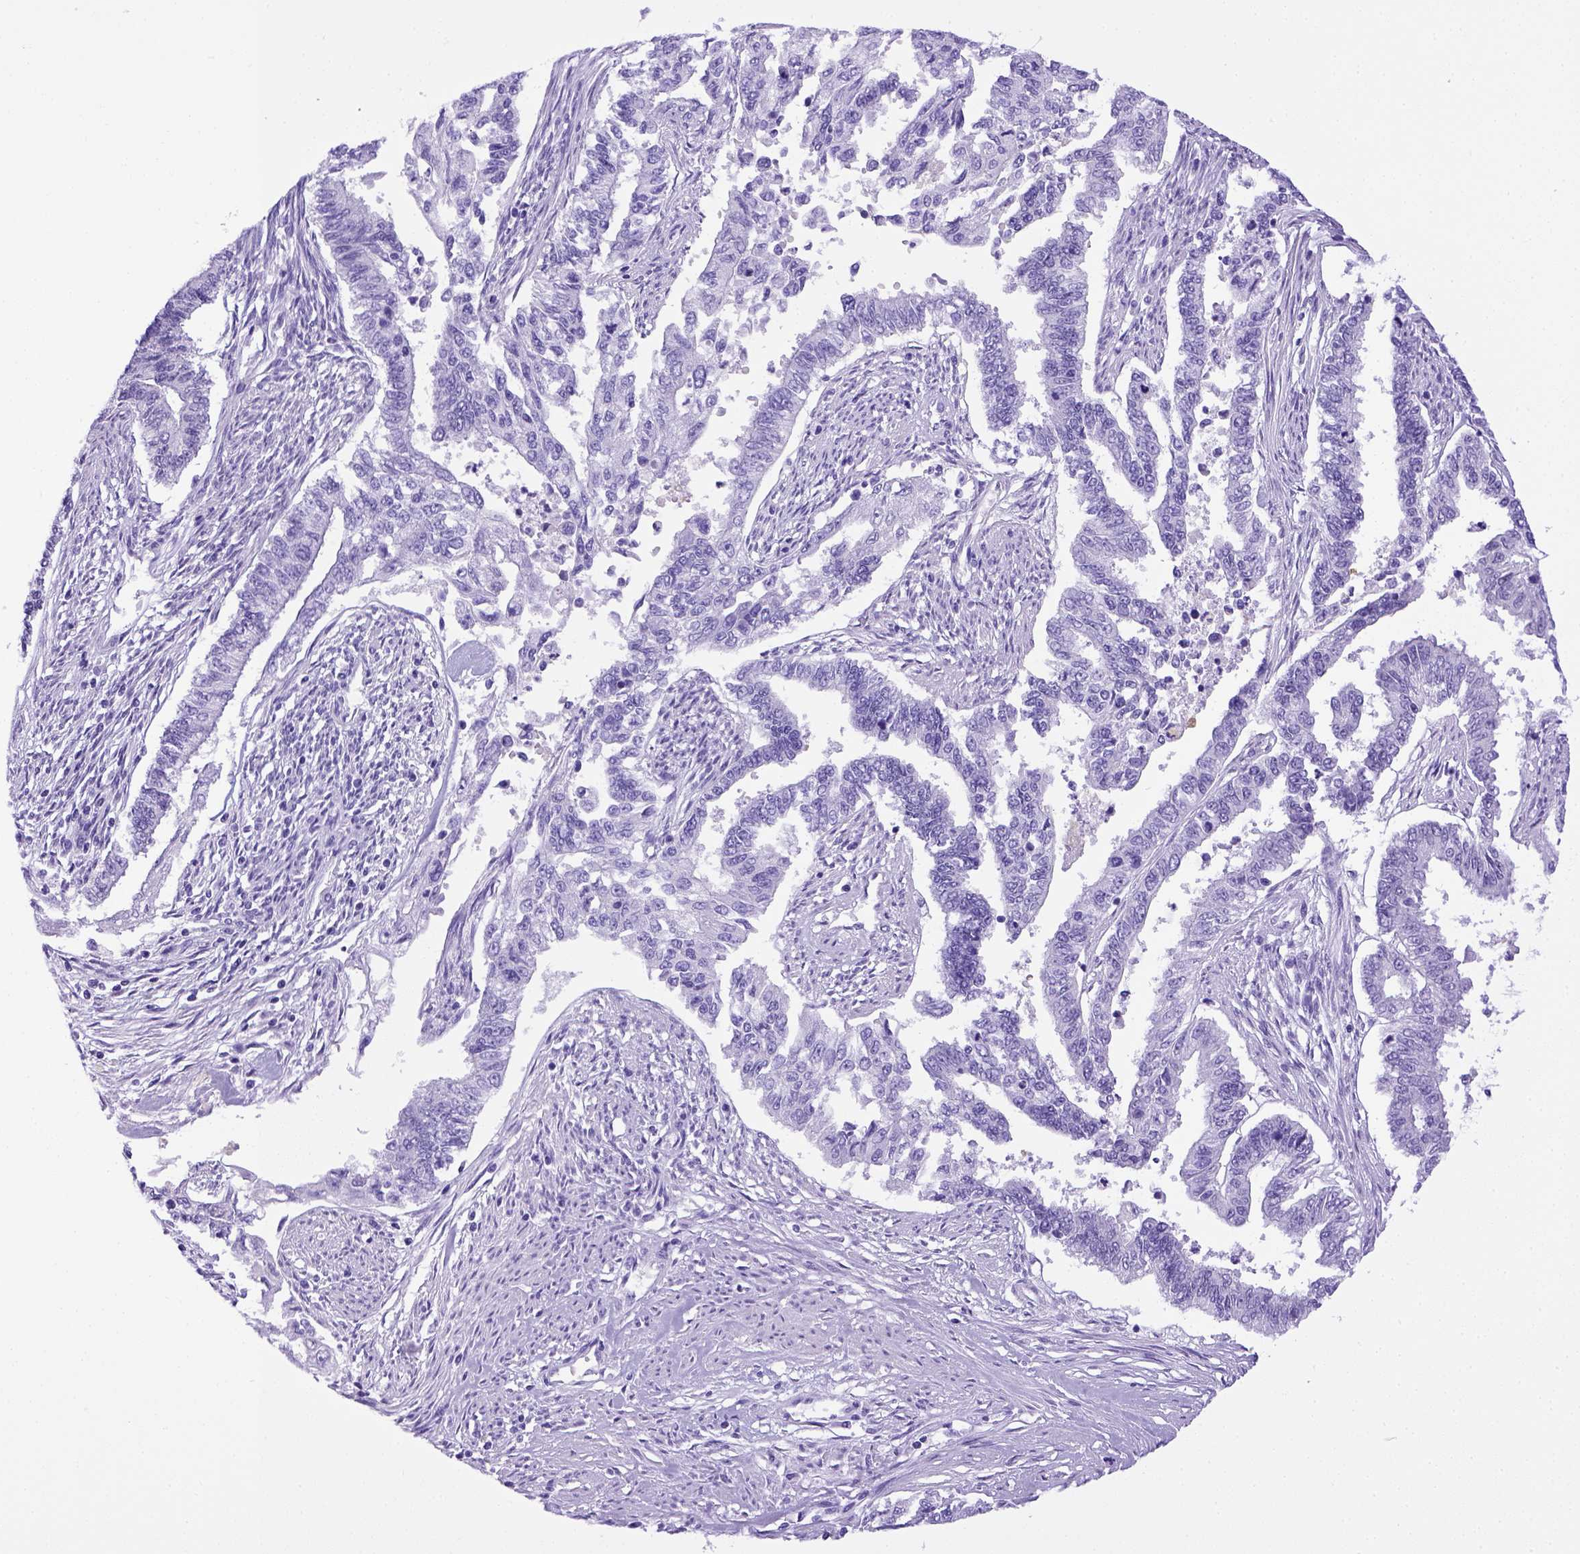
{"staining": {"intensity": "negative", "quantity": "none", "location": "none"}, "tissue": "endometrial cancer", "cell_type": "Tumor cells", "image_type": "cancer", "snomed": [{"axis": "morphology", "description": "Adenocarcinoma, NOS"}, {"axis": "topography", "description": "Uterus"}], "caption": "A micrograph of endometrial cancer stained for a protein reveals no brown staining in tumor cells. (Stains: DAB immunohistochemistry with hematoxylin counter stain, Microscopy: brightfield microscopy at high magnification).", "gene": "ITIH4", "patient": {"sex": "female", "age": 59}}